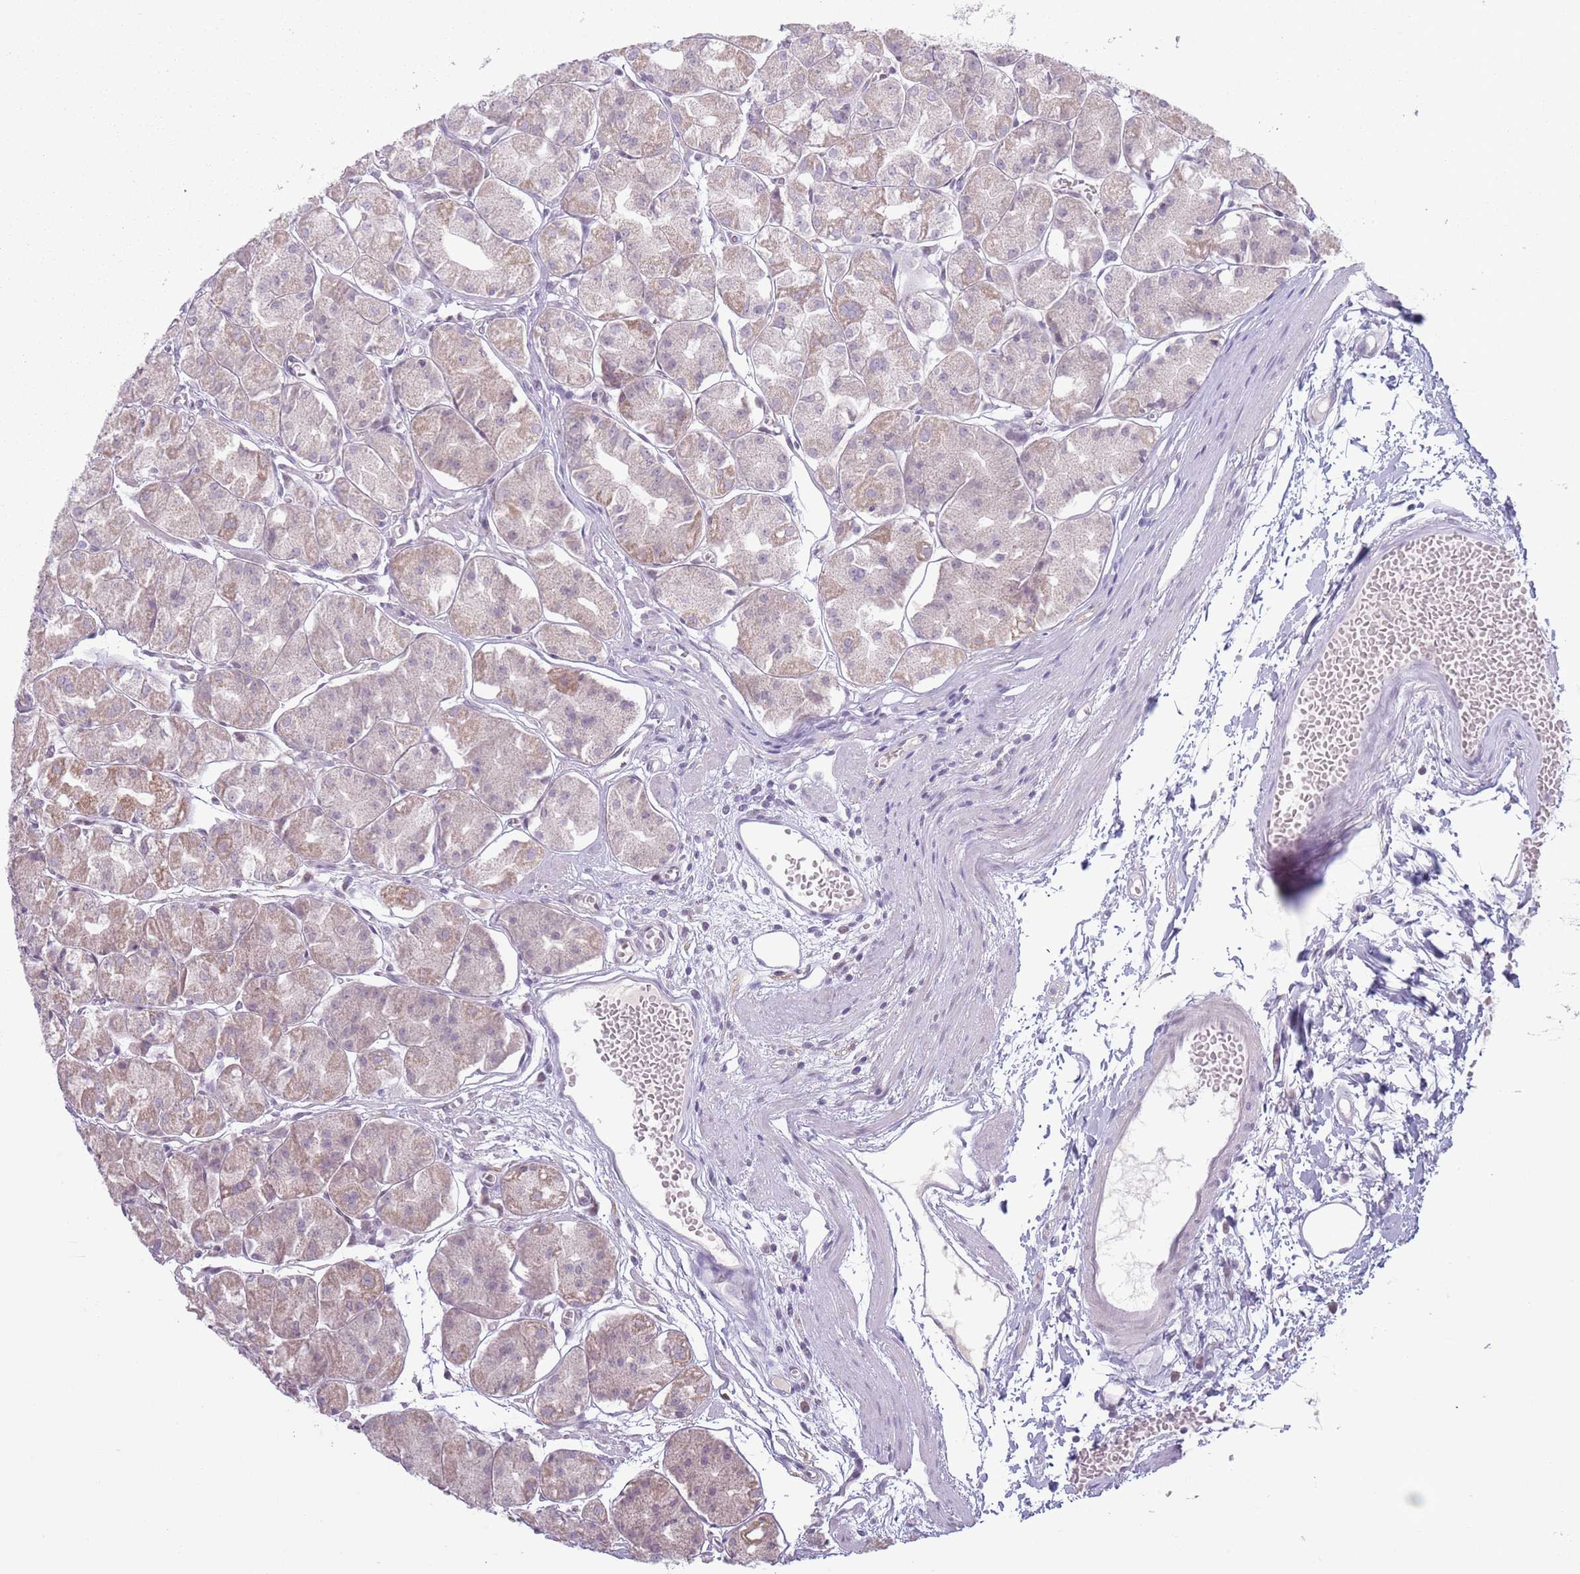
{"staining": {"intensity": "moderate", "quantity": "25%-75%", "location": "cytoplasmic/membranous,nuclear"}, "tissue": "stomach", "cell_type": "Glandular cells", "image_type": "normal", "snomed": [{"axis": "morphology", "description": "Normal tissue, NOS"}, {"axis": "topography", "description": "Stomach"}], "caption": "IHC of benign human stomach reveals medium levels of moderate cytoplasmic/membranous,nuclear positivity in approximately 25%-75% of glandular cells. (DAB = brown stain, brightfield microscopy at high magnification).", "gene": "MRPL34", "patient": {"sex": "male", "age": 55}}